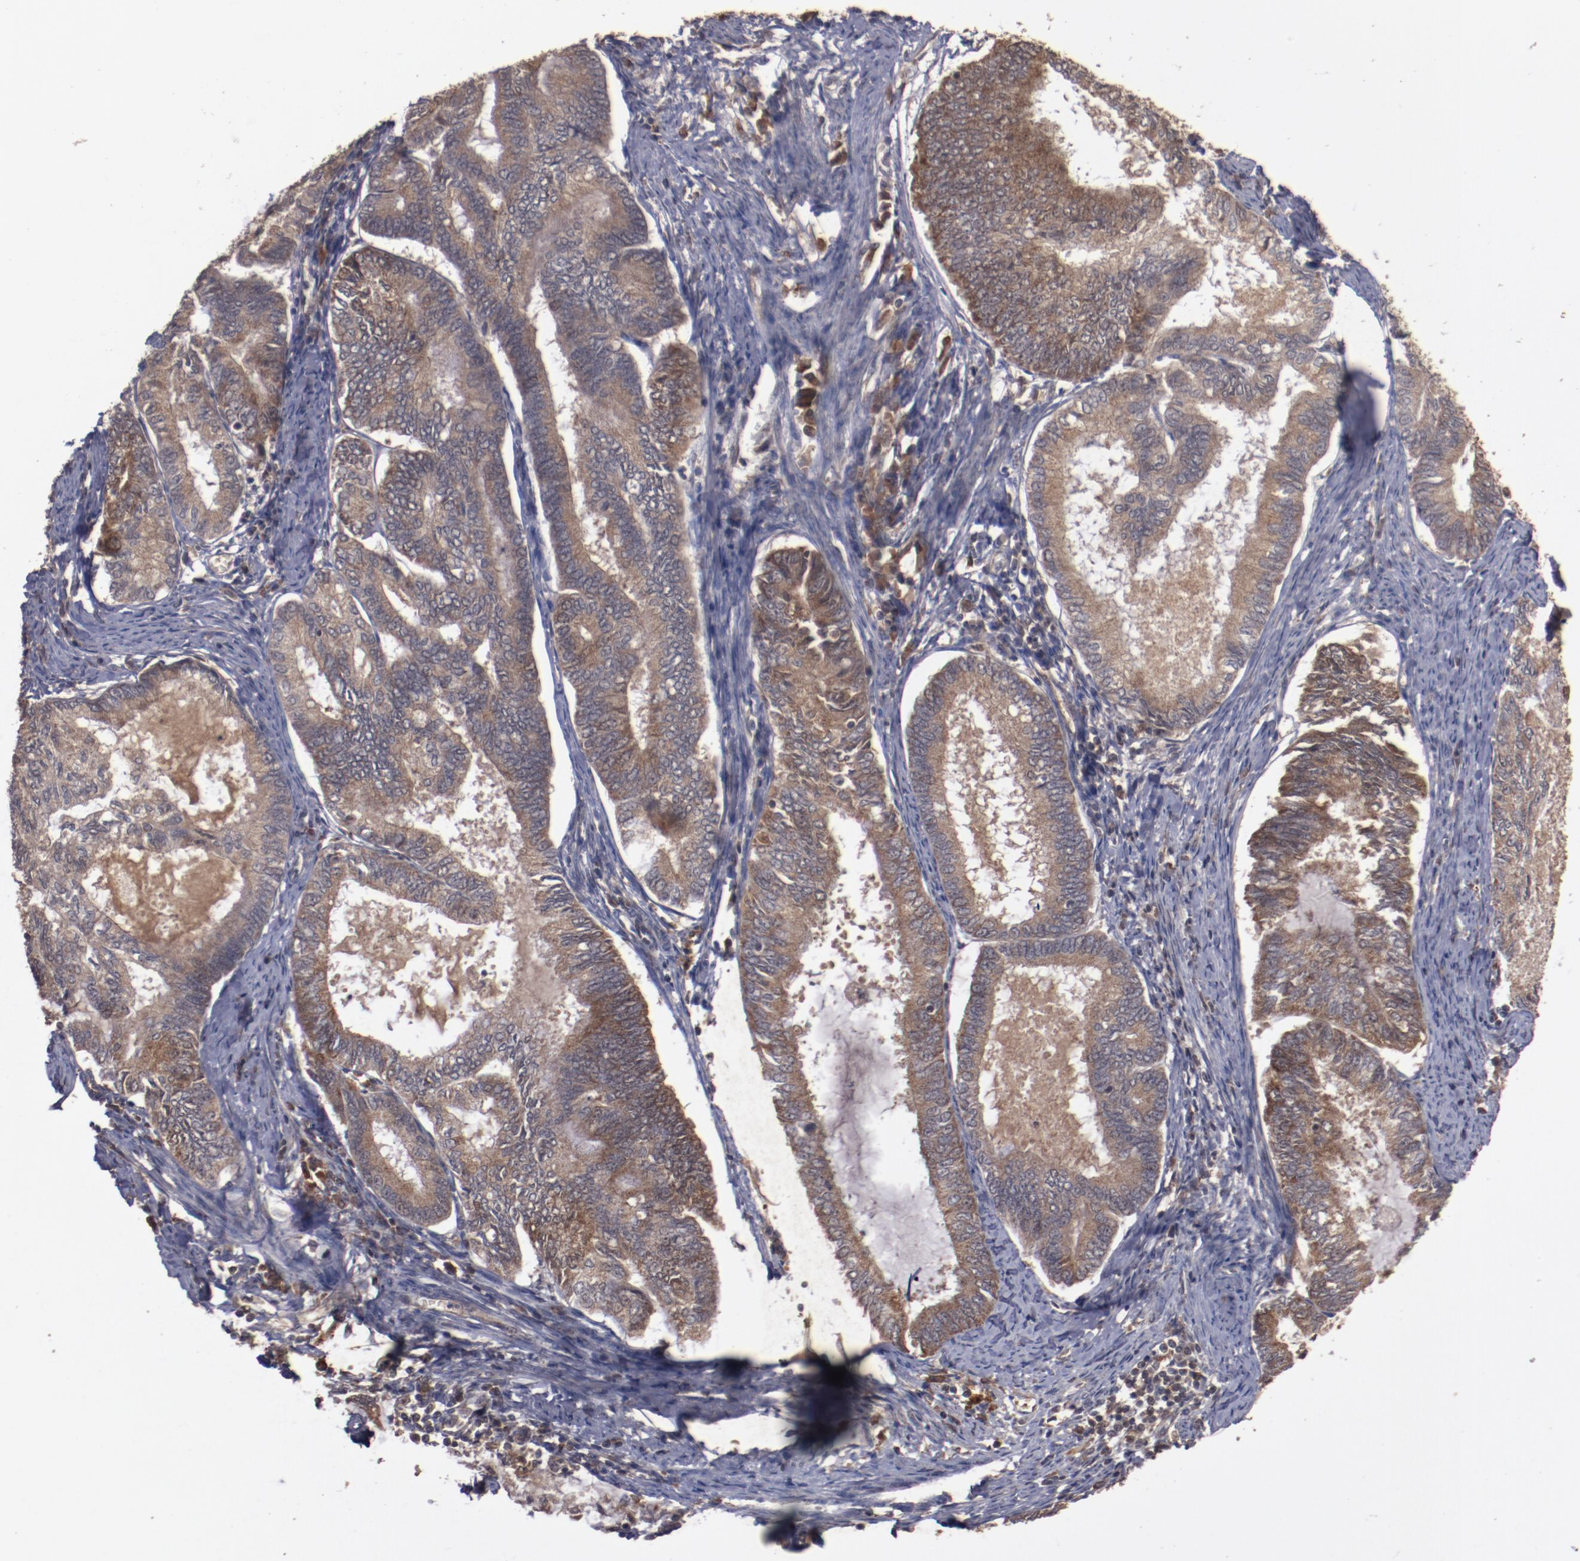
{"staining": {"intensity": "moderate", "quantity": ">75%", "location": "cytoplasmic/membranous"}, "tissue": "endometrial cancer", "cell_type": "Tumor cells", "image_type": "cancer", "snomed": [{"axis": "morphology", "description": "Adenocarcinoma, NOS"}, {"axis": "topography", "description": "Endometrium"}], "caption": "A brown stain shows moderate cytoplasmic/membranous staining of a protein in adenocarcinoma (endometrial) tumor cells. (Stains: DAB (3,3'-diaminobenzidine) in brown, nuclei in blue, Microscopy: brightfield microscopy at high magnification).", "gene": "TENM1", "patient": {"sex": "female", "age": 86}}